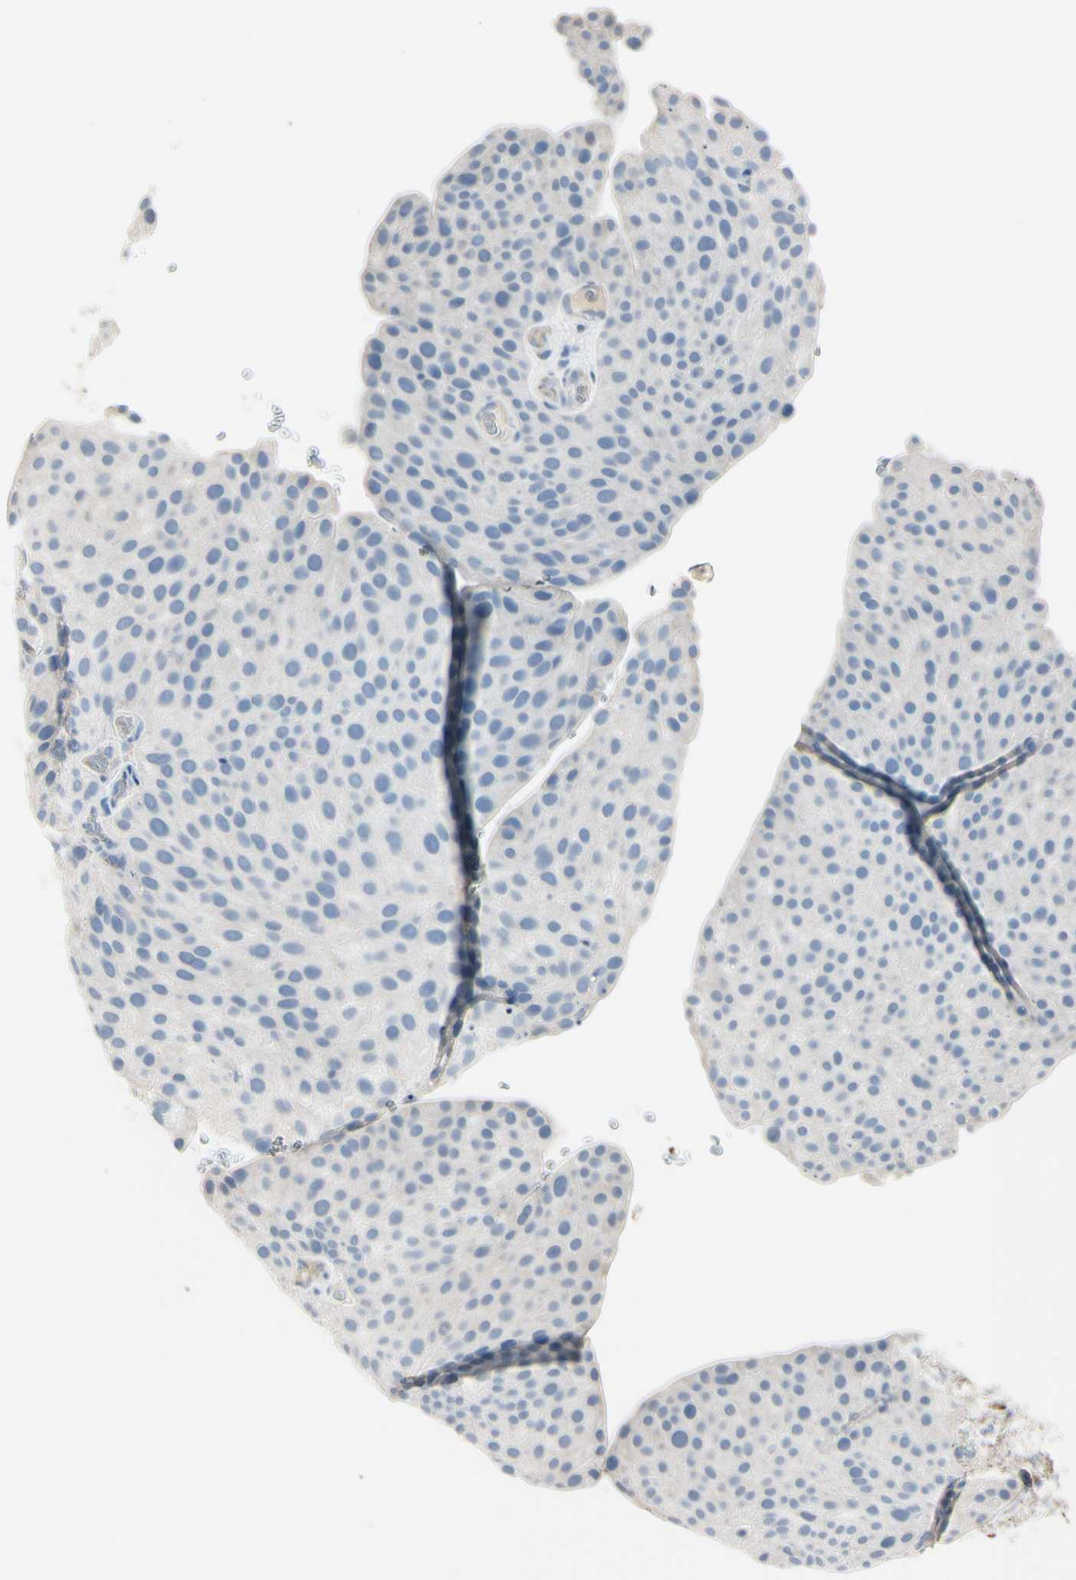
{"staining": {"intensity": "negative", "quantity": "none", "location": "none"}, "tissue": "urothelial cancer", "cell_type": "Tumor cells", "image_type": "cancer", "snomed": [{"axis": "morphology", "description": "Urothelial carcinoma, Low grade"}, {"axis": "topography", "description": "Smooth muscle"}, {"axis": "topography", "description": "Urinary bladder"}], "caption": "A photomicrograph of human low-grade urothelial carcinoma is negative for staining in tumor cells.", "gene": "ANGPTL1", "patient": {"sex": "male", "age": 60}}